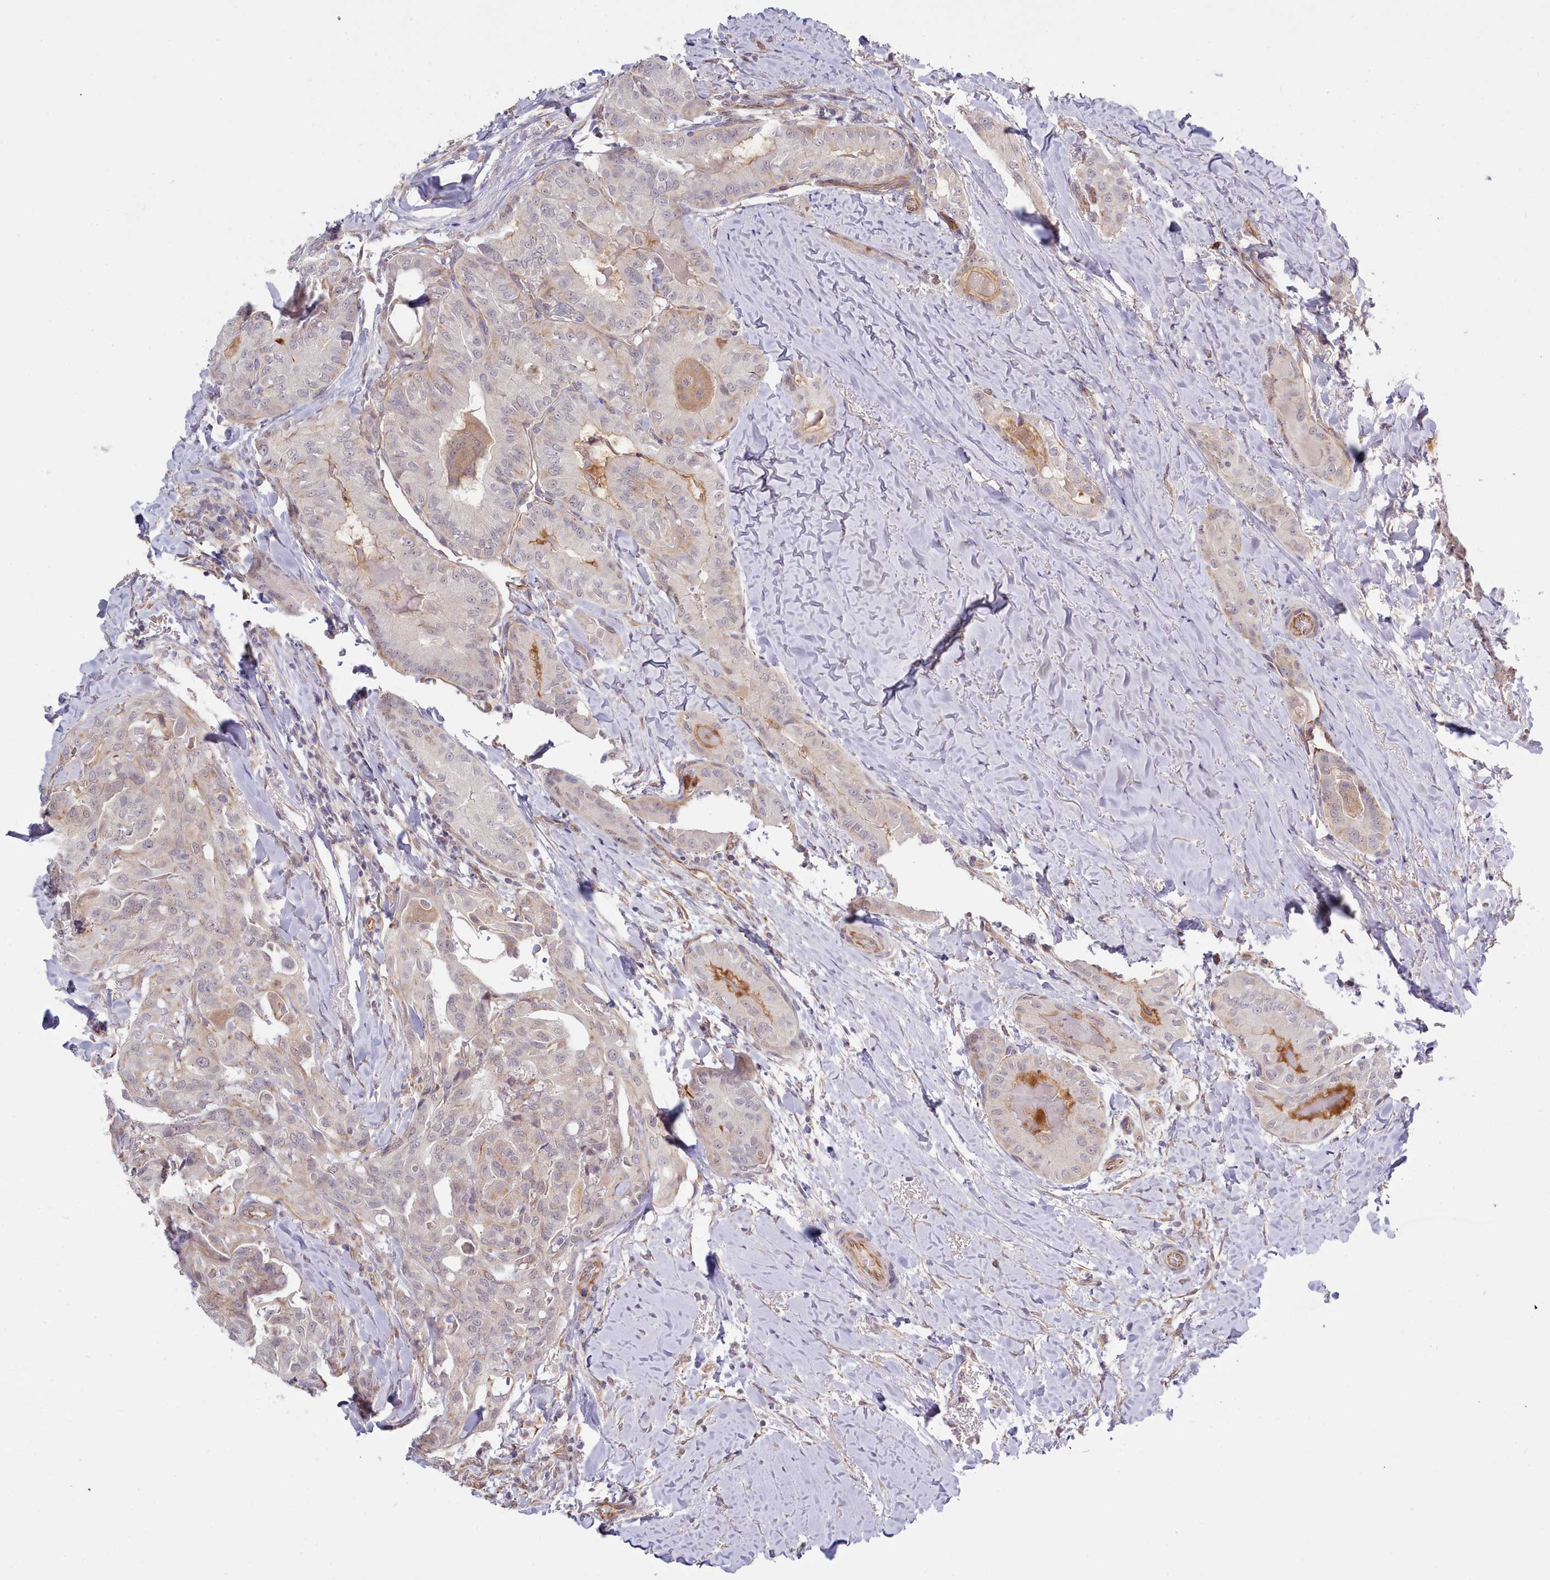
{"staining": {"intensity": "weak", "quantity": "25%-75%", "location": "cytoplasmic/membranous"}, "tissue": "thyroid cancer", "cell_type": "Tumor cells", "image_type": "cancer", "snomed": [{"axis": "morphology", "description": "Papillary adenocarcinoma, NOS"}, {"axis": "topography", "description": "Thyroid gland"}], "caption": "Protein positivity by immunohistochemistry reveals weak cytoplasmic/membranous staining in approximately 25%-75% of tumor cells in thyroid cancer (papillary adenocarcinoma).", "gene": "ZC3H13", "patient": {"sex": "female", "age": 68}}